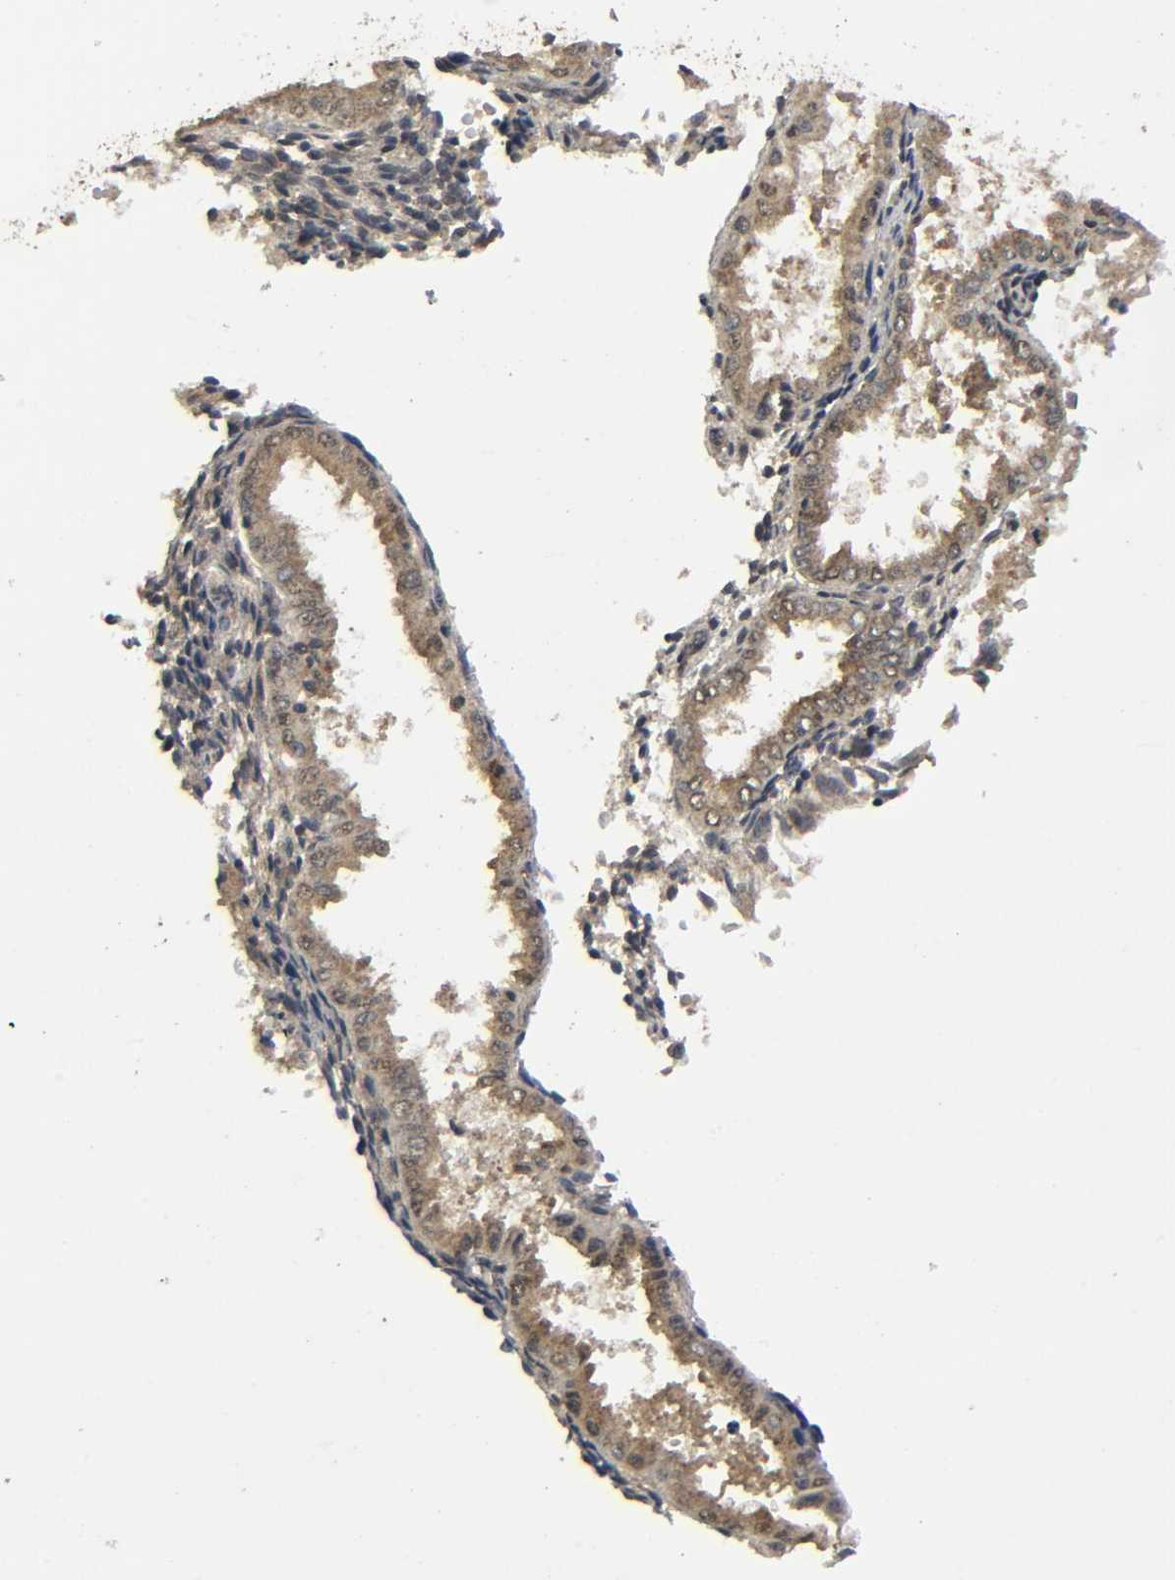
{"staining": {"intensity": "moderate", "quantity": ">75%", "location": "cytoplasmic/membranous"}, "tissue": "endometrium", "cell_type": "Cells in endometrial stroma", "image_type": "normal", "snomed": [{"axis": "morphology", "description": "Normal tissue, NOS"}, {"axis": "topography", "description": "Endometrium"}], "caption": "Protein staining shows moderate cytoplasmic/membranous positivity in about >75% of cells in endometrial stroma in unremarkable endometrium.", "gene": "DDX6", "patient": {"sex": "female", "age": 33}}